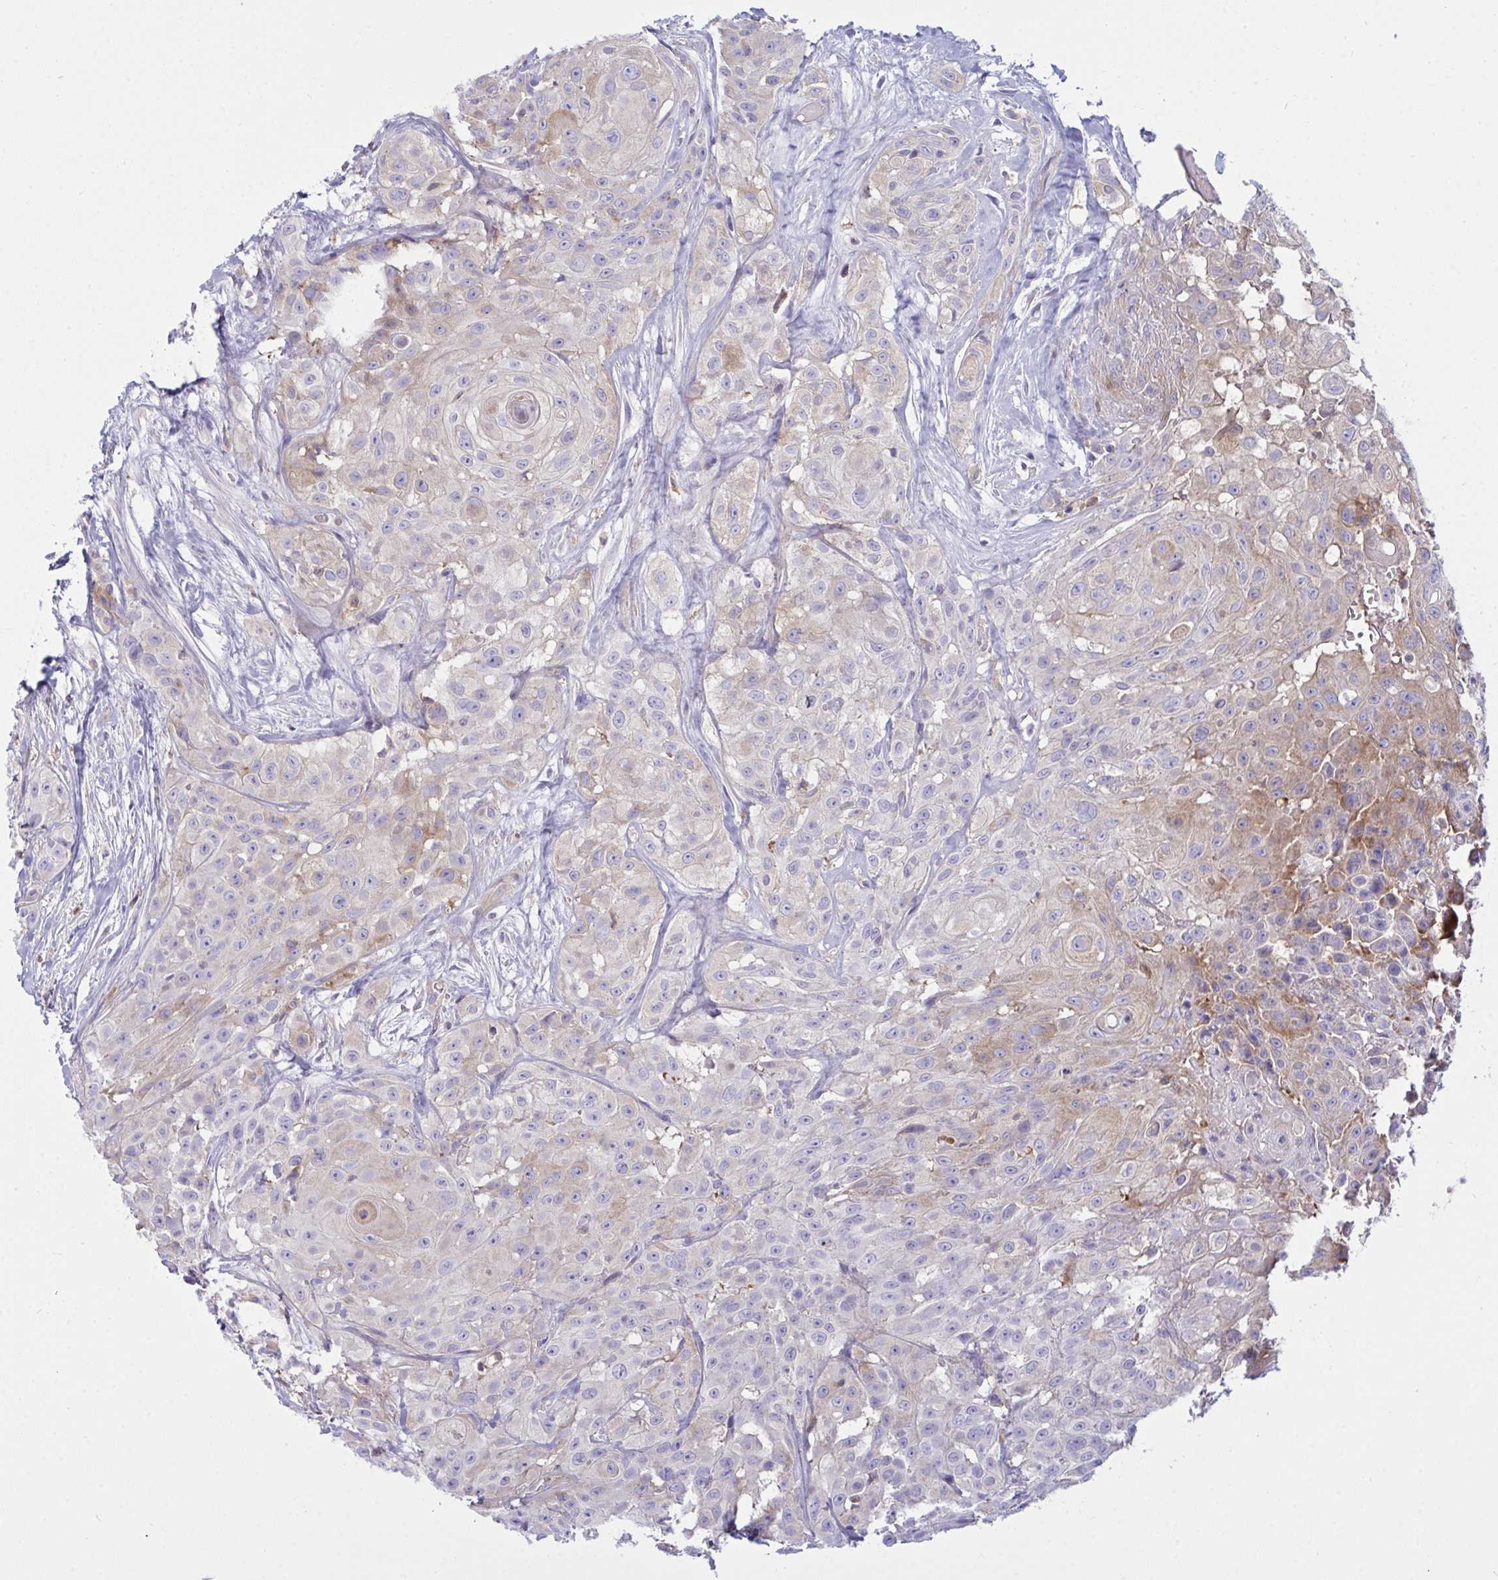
{"staining": {"intensity": "weak", "quantity": "<25%", "location": "cytoplasmic/membranous"}, "tissue": "head and neck cancer", "cell_type": "Tumor cells", "image_type": "cancer", "snomed": [{"axis": "morphology", "description": "Squamous cell carcinoma, NOS"}, {"axis": "topography", "description": "Head-Neck"}], "caption": "IHC of human head and neck cancer (squamous cell carcinoma) exhibits no expression in tumor cells.", "gene": "TSC22D3", "patient": {"sex": "male", "age": 83}}